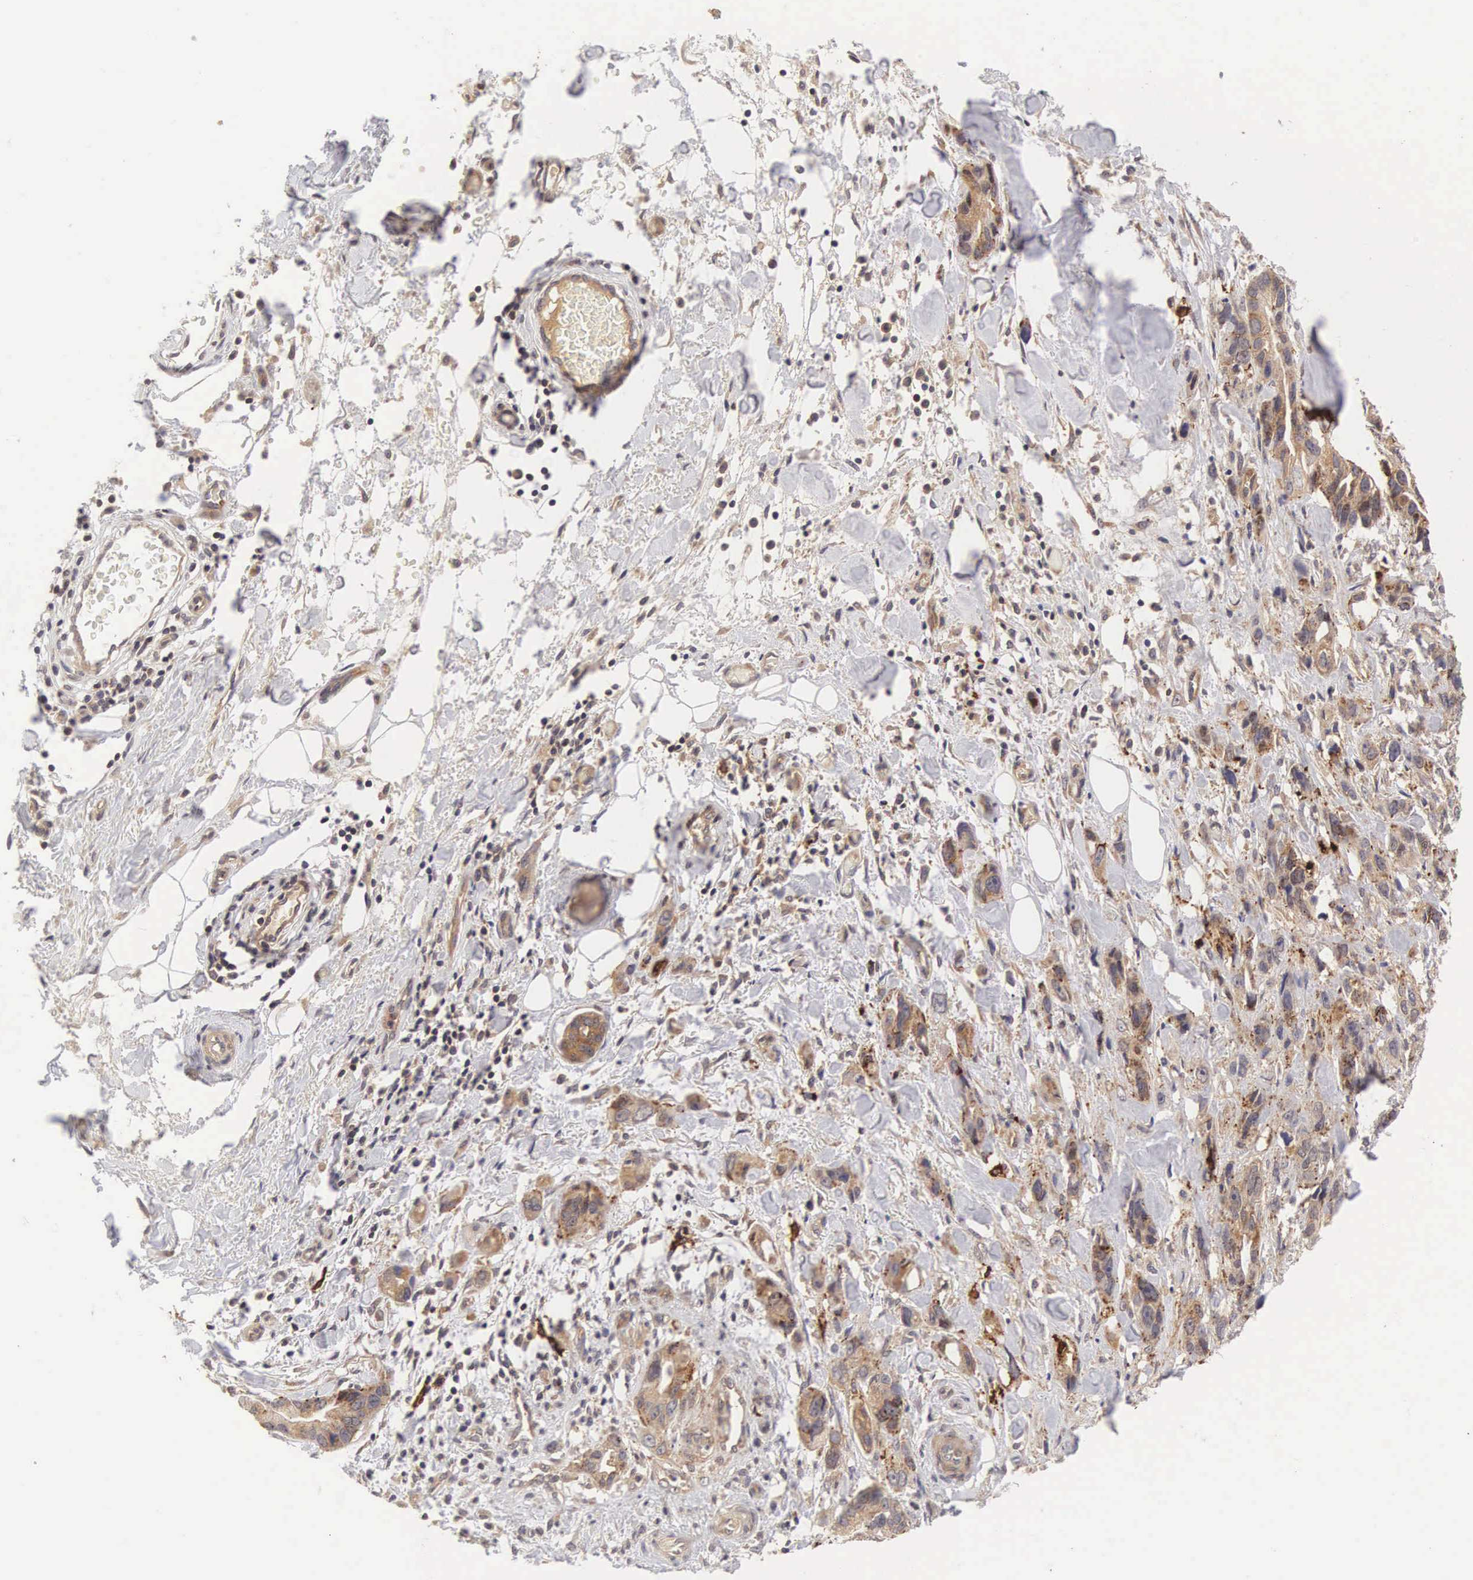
{"staining": {"intensity": "moderate", "quantity": ">75%", "location": "cytoplasmic/membranous"}, "tissue": "stomach cancer", "cell_type": "Tumor cells", "image_type": "cancer", "snomed": [{"axis": "morphology", "description": "Adenocarcinoma, NOS"}, {"axis": "topography", "description": "Stomach, upper"}], "caption": "Immunohistochemistry (IHC) micrograph of stomach cancer (adenocarcinoma) stained for a protein (brown), which exhibits medium levels of moderate cytoplasmic/membranous staining in about >75% of tumor cells.", "gene": "CD1A", "patient": {"sex": "male", "age": 47}}